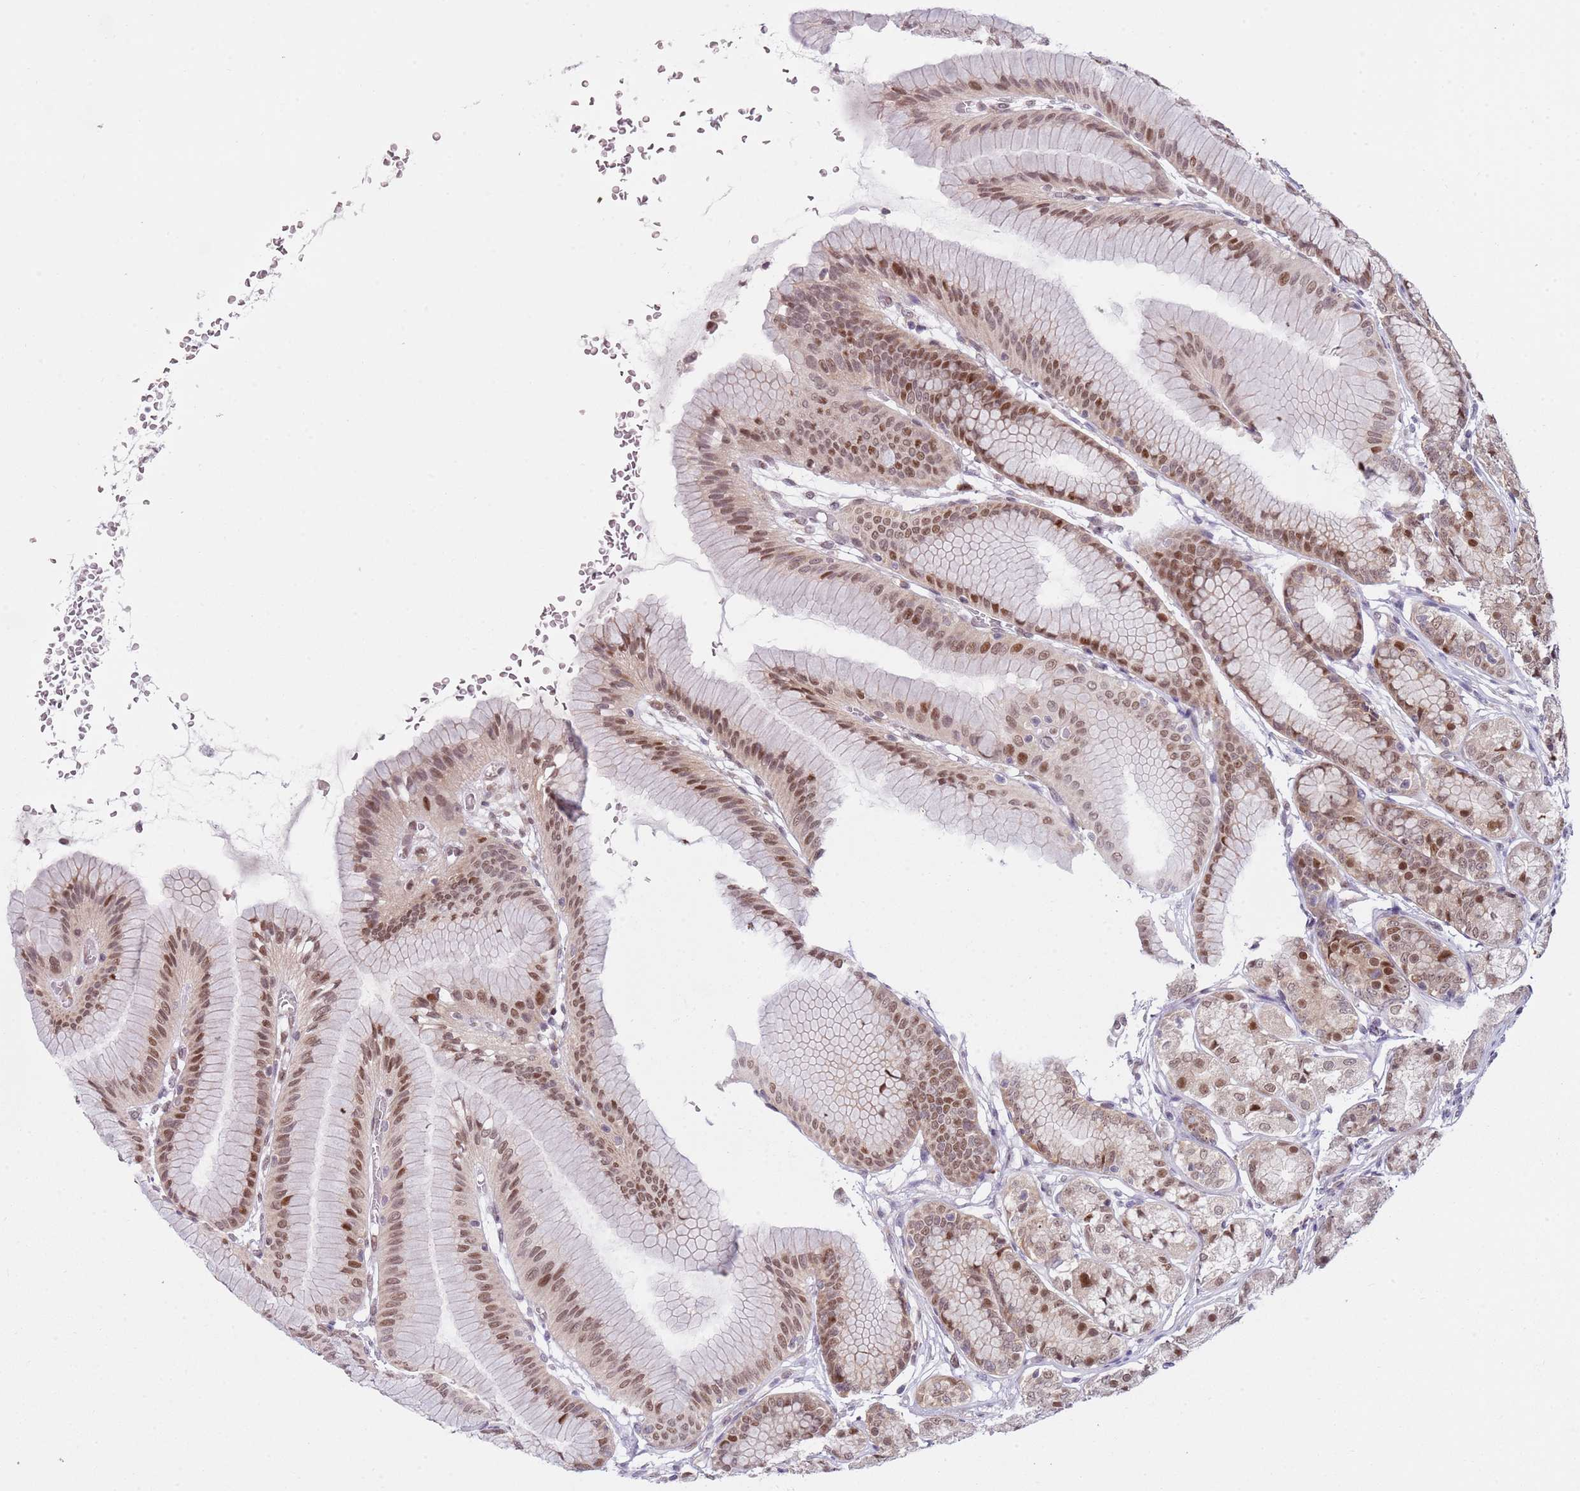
{"staining": {"intensity": "strong", "quantity": ">75%", "location": "cytoplasmic/membranous,nuclear"}, "tissue": "stomach", "cell_type": "Glandular cells", "image_type": "normal", "snomed": [{"axis": "morphology", "description": "Normal tissue, NOS"}, {"axis": "morphology", "description": "Adenocarcinoma, NOS"}, {"axis": "morphology", "description": "Adenocarcinoma, High grade"}, {"axis": "topography", "description": "Stomach, upper"}, {"axis": "topography", "description": "Stomach"}], "caption": "A brown stain labels strong cytoplasmic/membranous,nuclear staining of a protein in glandular cells of benign human stomach. (brown staining indicates protein expression, while blue staining denotes nuclei).", "gene": "SLC25A32", "patient": {"sex": "female", "age": 65}}